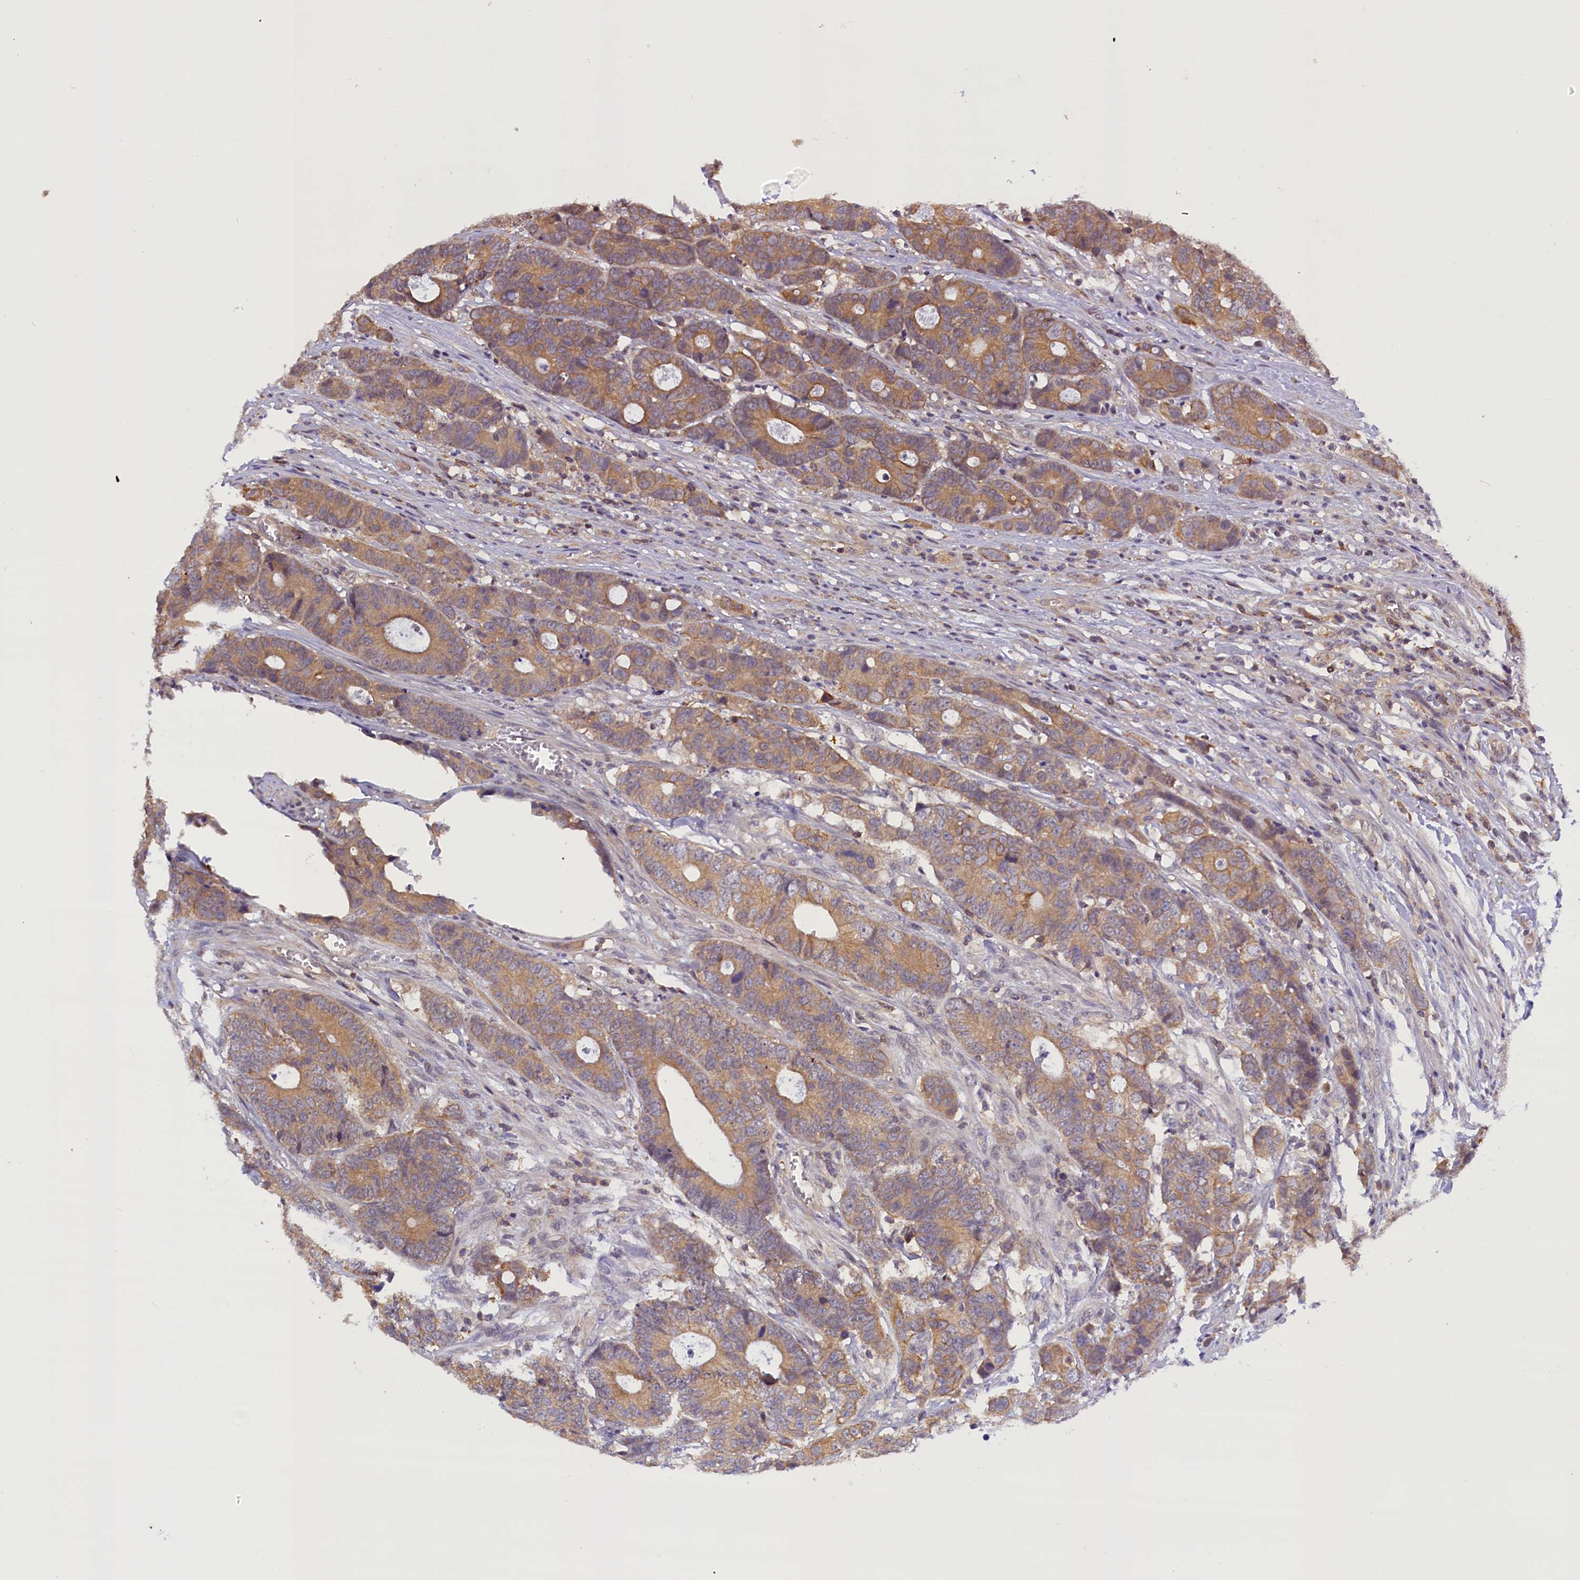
{"staining": {"intensity": "weak", "quantity": ">75%", "location": "cytoplasmic/membranous"}, "tissue": "colorectal cancer", "cell_type": "Tumor cells", "image_type": "cancer", "snomed": [{"axis": "morphology", "description": "Adenocarcinoma, NOS"}, {"axis": "topography", "description": "Colon"}], "caption": "IHC micrograph of neoplastic tissue: human colorectal cancer (adenocarcinoma) stained using immunohistochemistry (IHC) demonstrates low levels of weak protein expression localized specifically in the cytoplasmic/membranous of tumor cells, appearing as a cytoplasmic/membranous brown color.", "gene": "TBCB", "patient": {"sex": "female", "age": 57}}